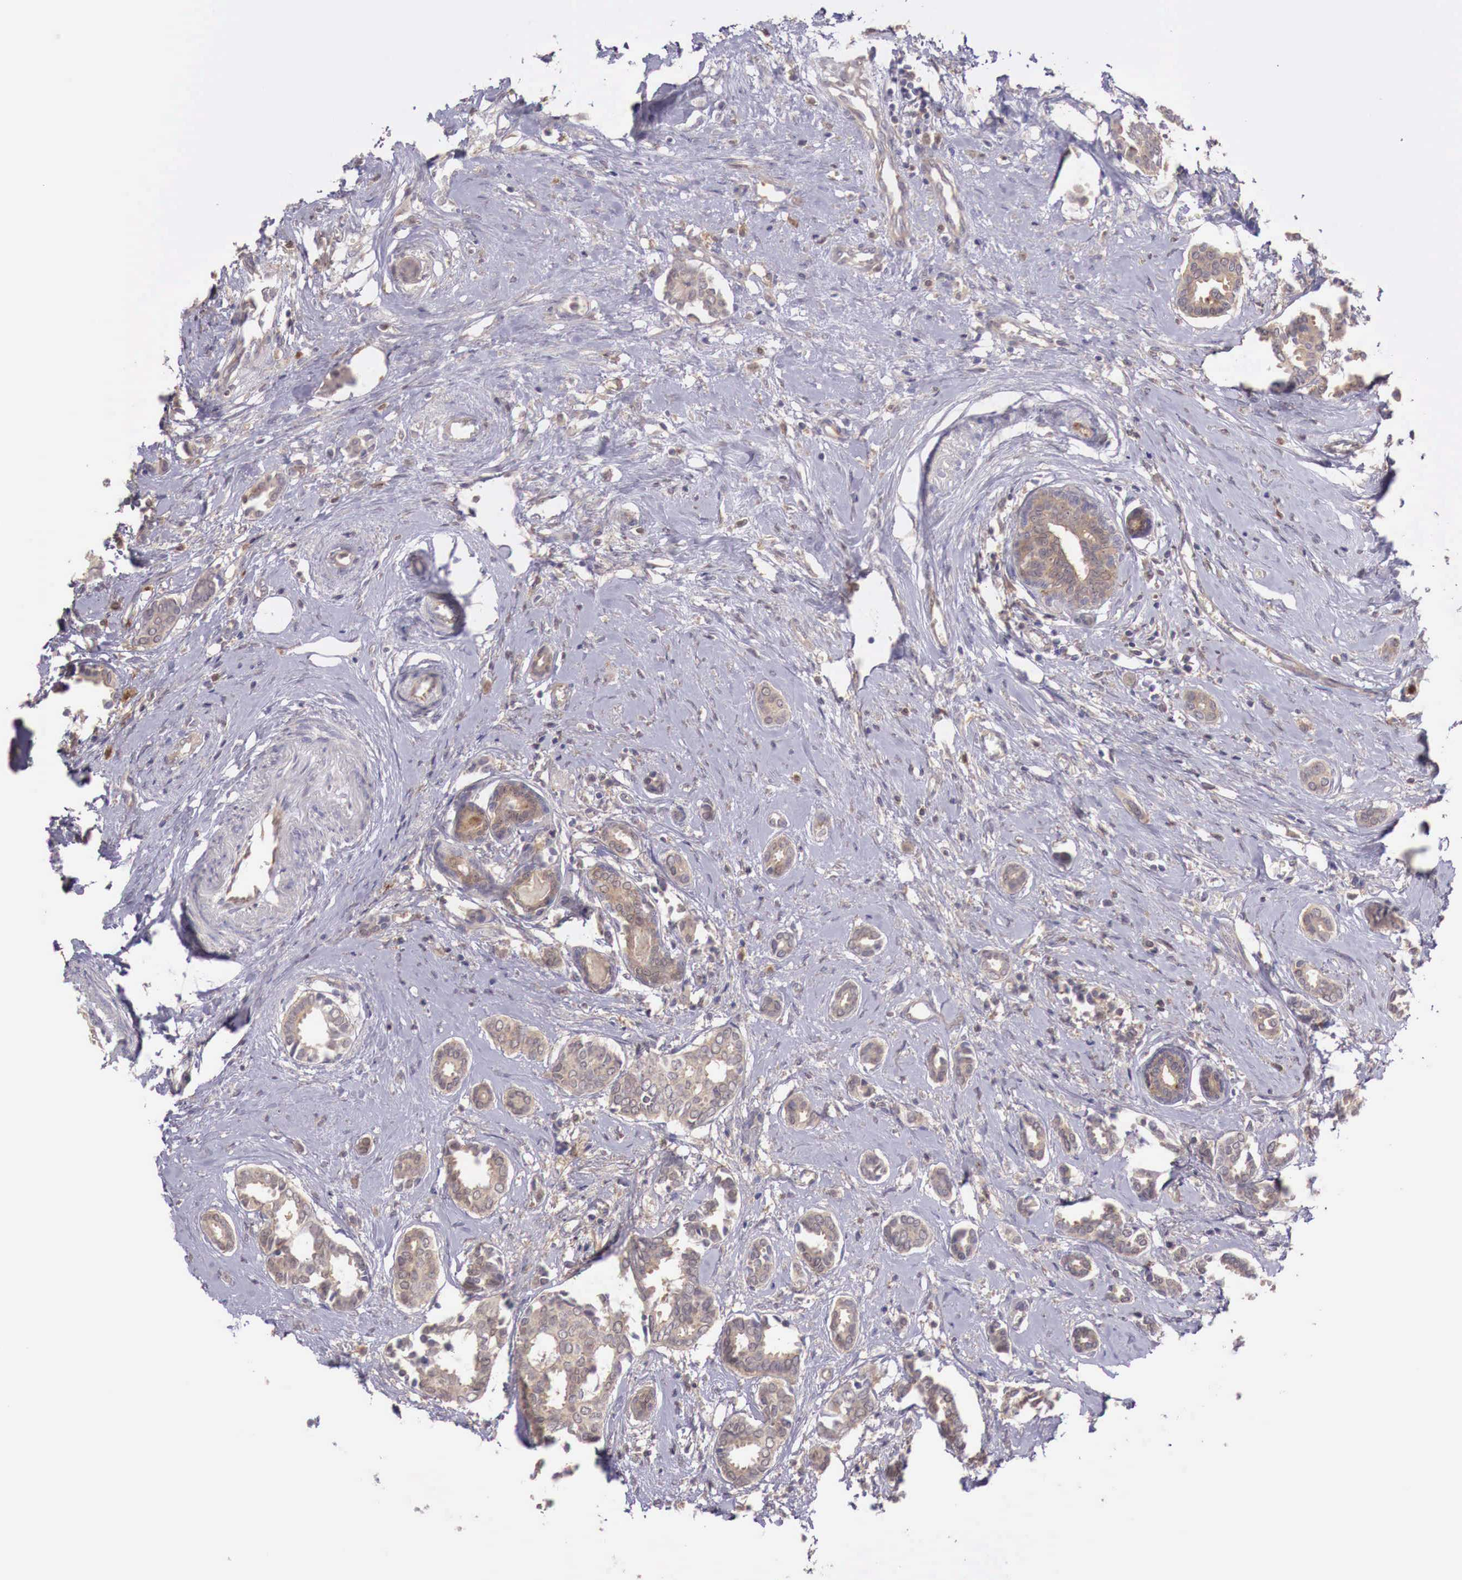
{"staining": {"intensity": "moderate", "quantity": ">75%", "location": "cytoplasmic/membranous"}, "tissue": "breast cancer", "cell_type": "Tumor cells", "image_type": "cancer", "snomed": [{"axis": "morphology", "description": "Duct carcinoma"}, {"axis": "topography", "description": "Breast"}], "caption": "This histopathology image reveals invasive ductal carcinoma (breast) stained with immunohistochemistry (IHC) to label a protein in brown. The cytoplasmic/membranous of tumor cells show moderate positivity for the protein. Nuclei are counter-stained blue.", "gene": "GAB2", "patient": {"sex": "female", "age": 50}}